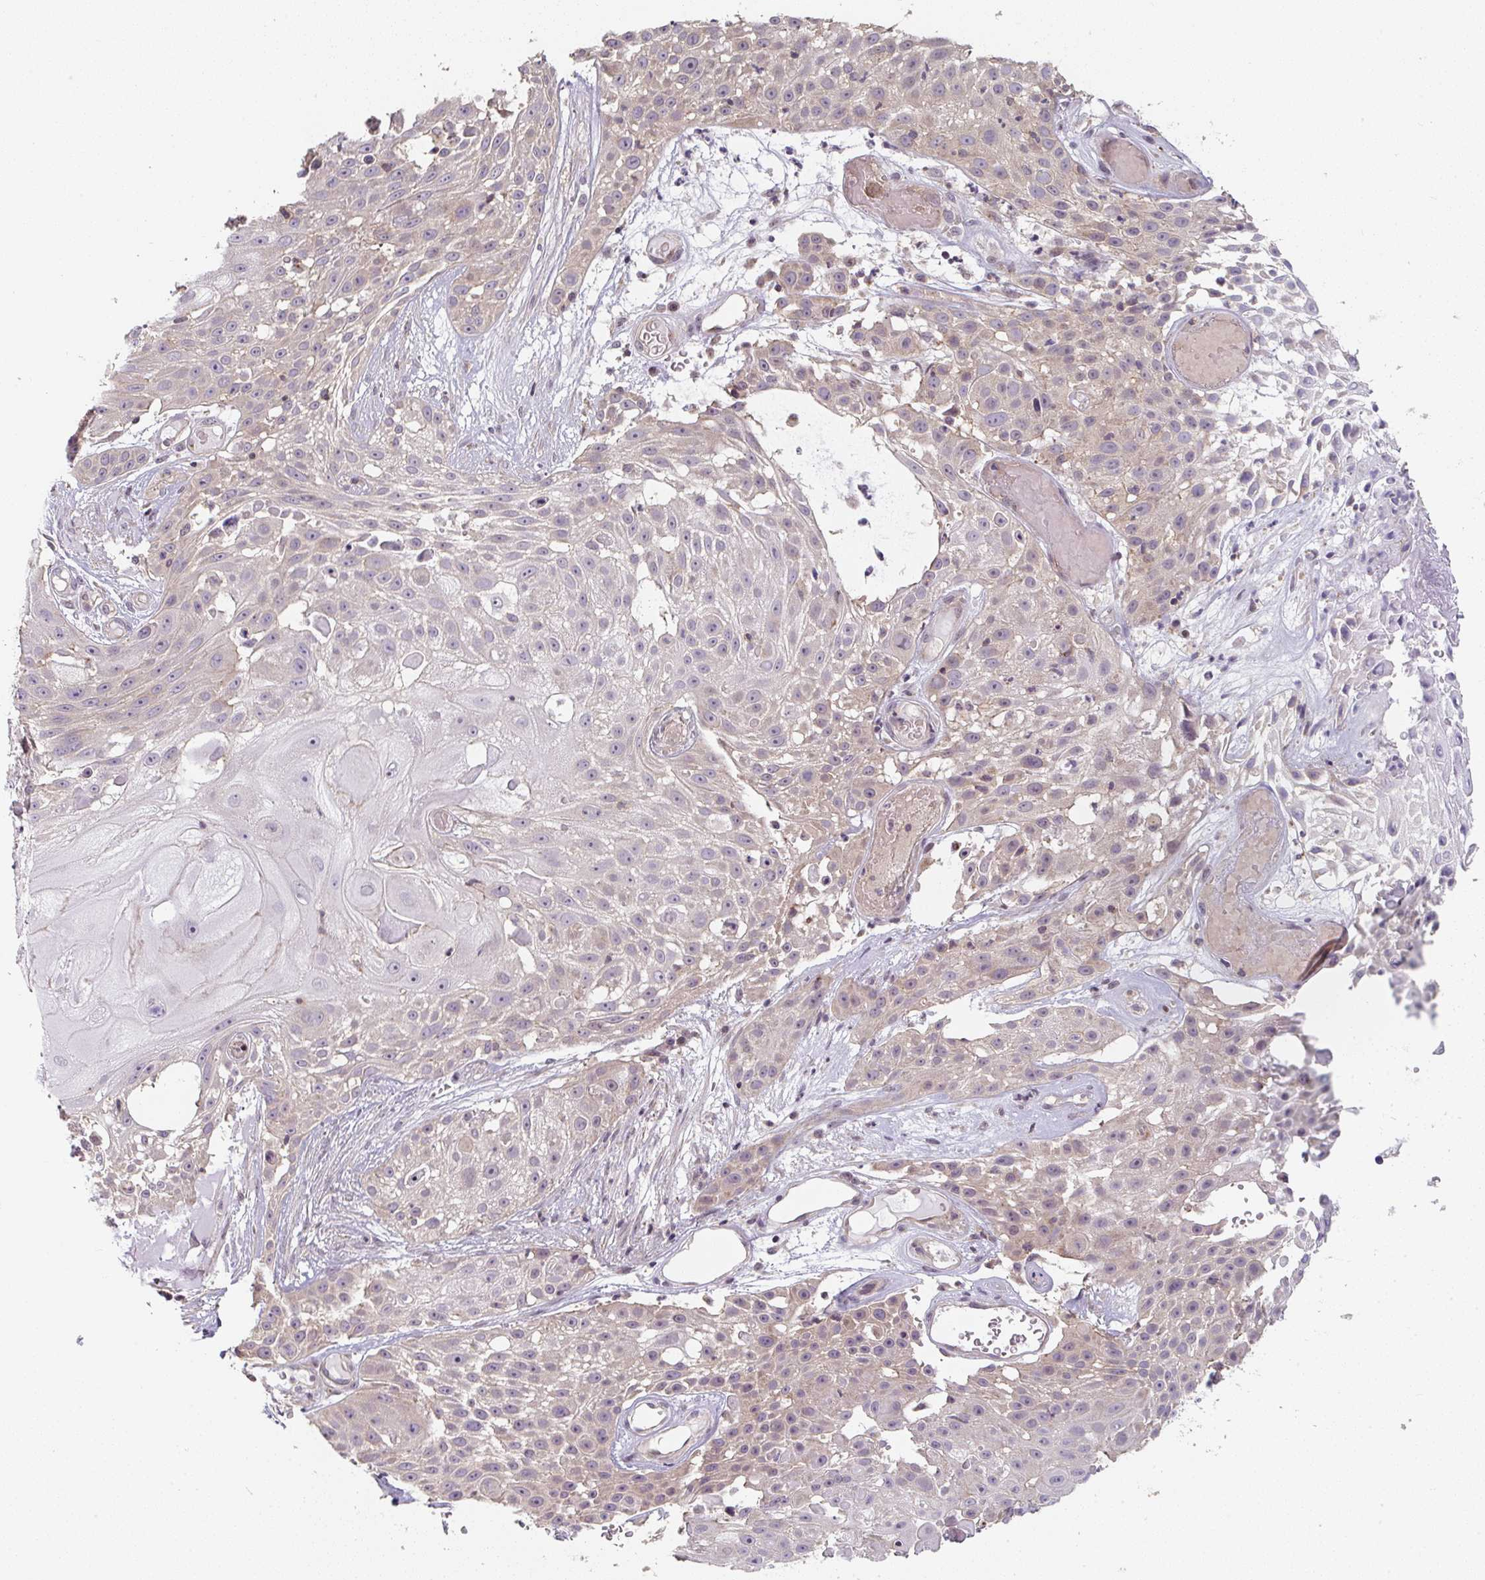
{"staining": {"intensity": "weak", "quantity": "<25%", "location": "cytoplasmic/membranous"}, "tissue": "skin cancer", "cell_type": "Tumor cells", "image_type": "cancer", "snomed": [{"axis": "morphology", "description": "Squamous cell carcinoma, NOS"}, {"axis": "topography", "description": "Skin"}], "caption": "Human skin cancer (squamous cell carcinoma) stained for a protein using IHC shows no staining in tumor cells.", "gene": "RANGRF", "patient": {"sex": "female", "age": 86}}